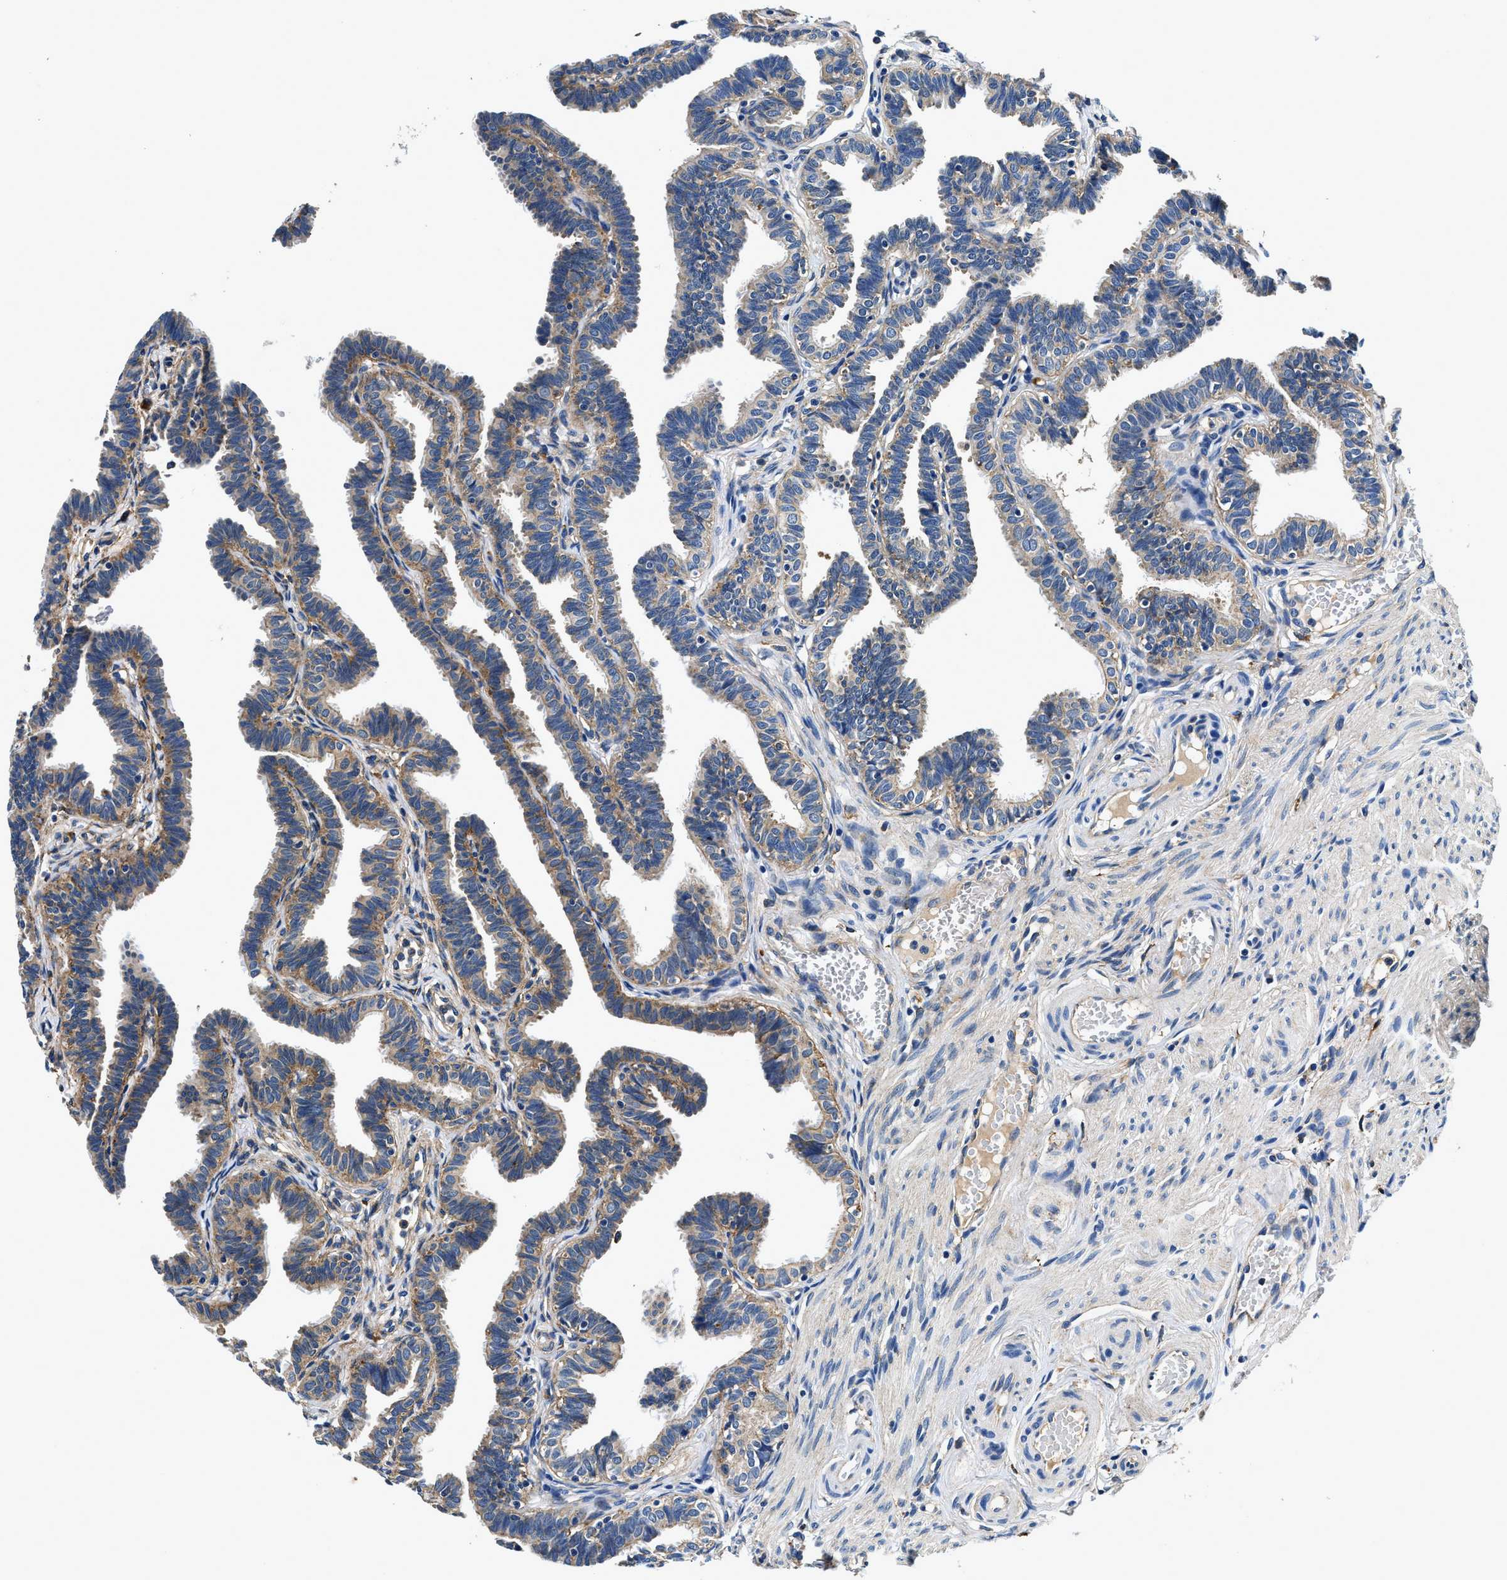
{"staining": {"intensity": "moderate", "quantity": "25%-75%", "location": "cytoplasmic/membranous"}, "tissue": "fallopian tube", "cell_type": "Glandular cells", "image_type": "normal", "snomed": [{"axis": "morphology", "description": "Normal tissue, NOS"}, {"axis": "topography", "description": "Fallopian tube"}, {"axis": "topography", "description": "Ovary"}], "caption": "IHC histopathology image of unremarkable fallopian tube: fallopian tube stained using IHC displays medium levels of moderate protein expression localized specifically in the cytoplasmic/membranous of glandular cells, appearing as a cytoplasmic/membranous brown color.", "gene": "ZFAND3", "patient": {"sex": "female", "age": 23}}